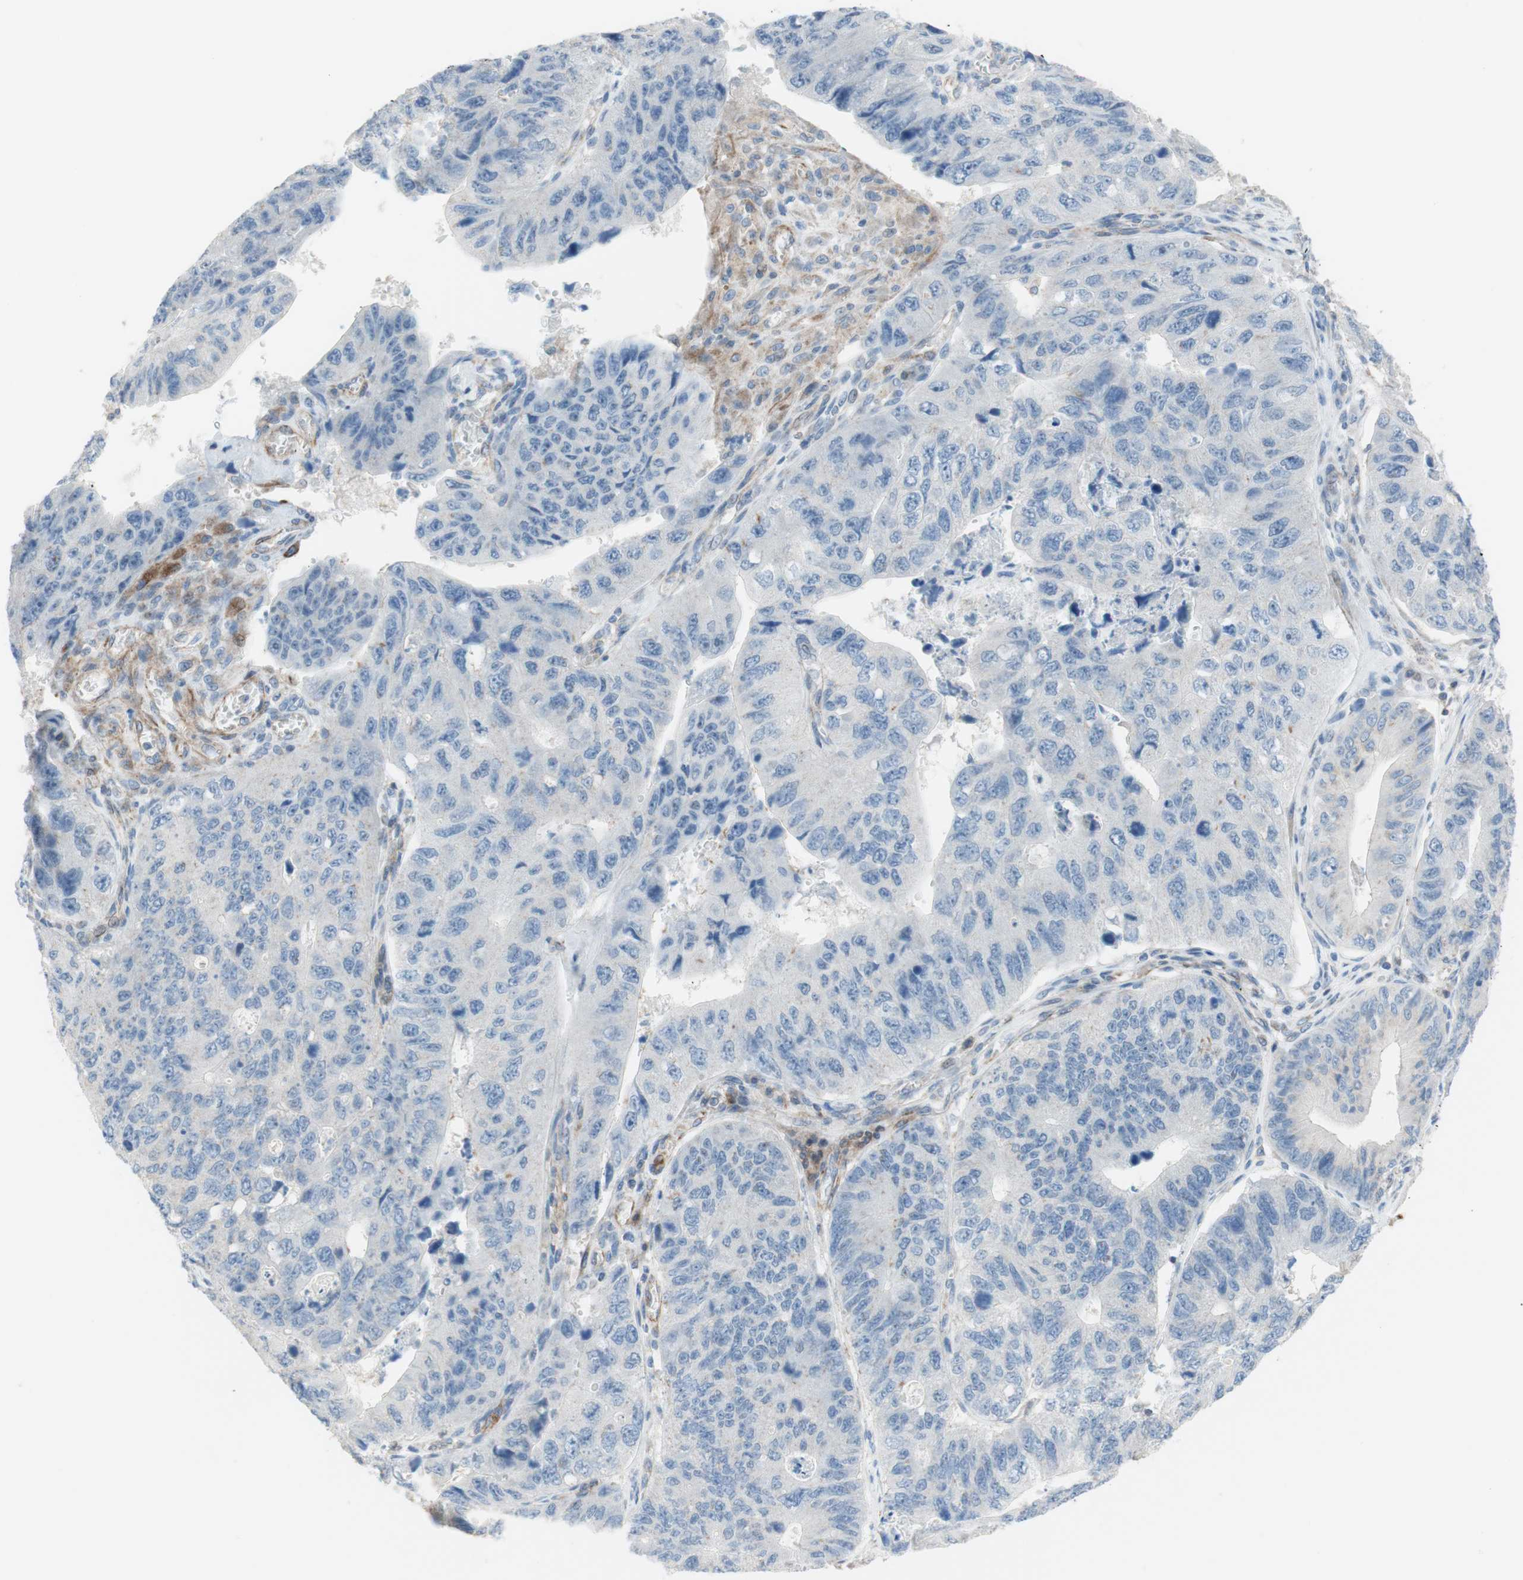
{"staining": {"intensity": "negative", "quantity": "none", "location": "none"}, "tissue": "stomach cancer", "cell_type": "Tumor cells", "image_type": "cancer", "snomed": [{"axis": "morphology", "description": "Adenocarcinoma, NOS"}, {"axis": "topography", "description": "Stomach"}], "caption": "This histopathology image is of stomach adenocarcinoma stained with immunohistochemistry (IHC) to label a protein in brown with the nuclei are counter-stained blue. There is no expression in tumor cells.", "gene": "POU2AF1", "patient": {"sex": "male", "age": 59}}